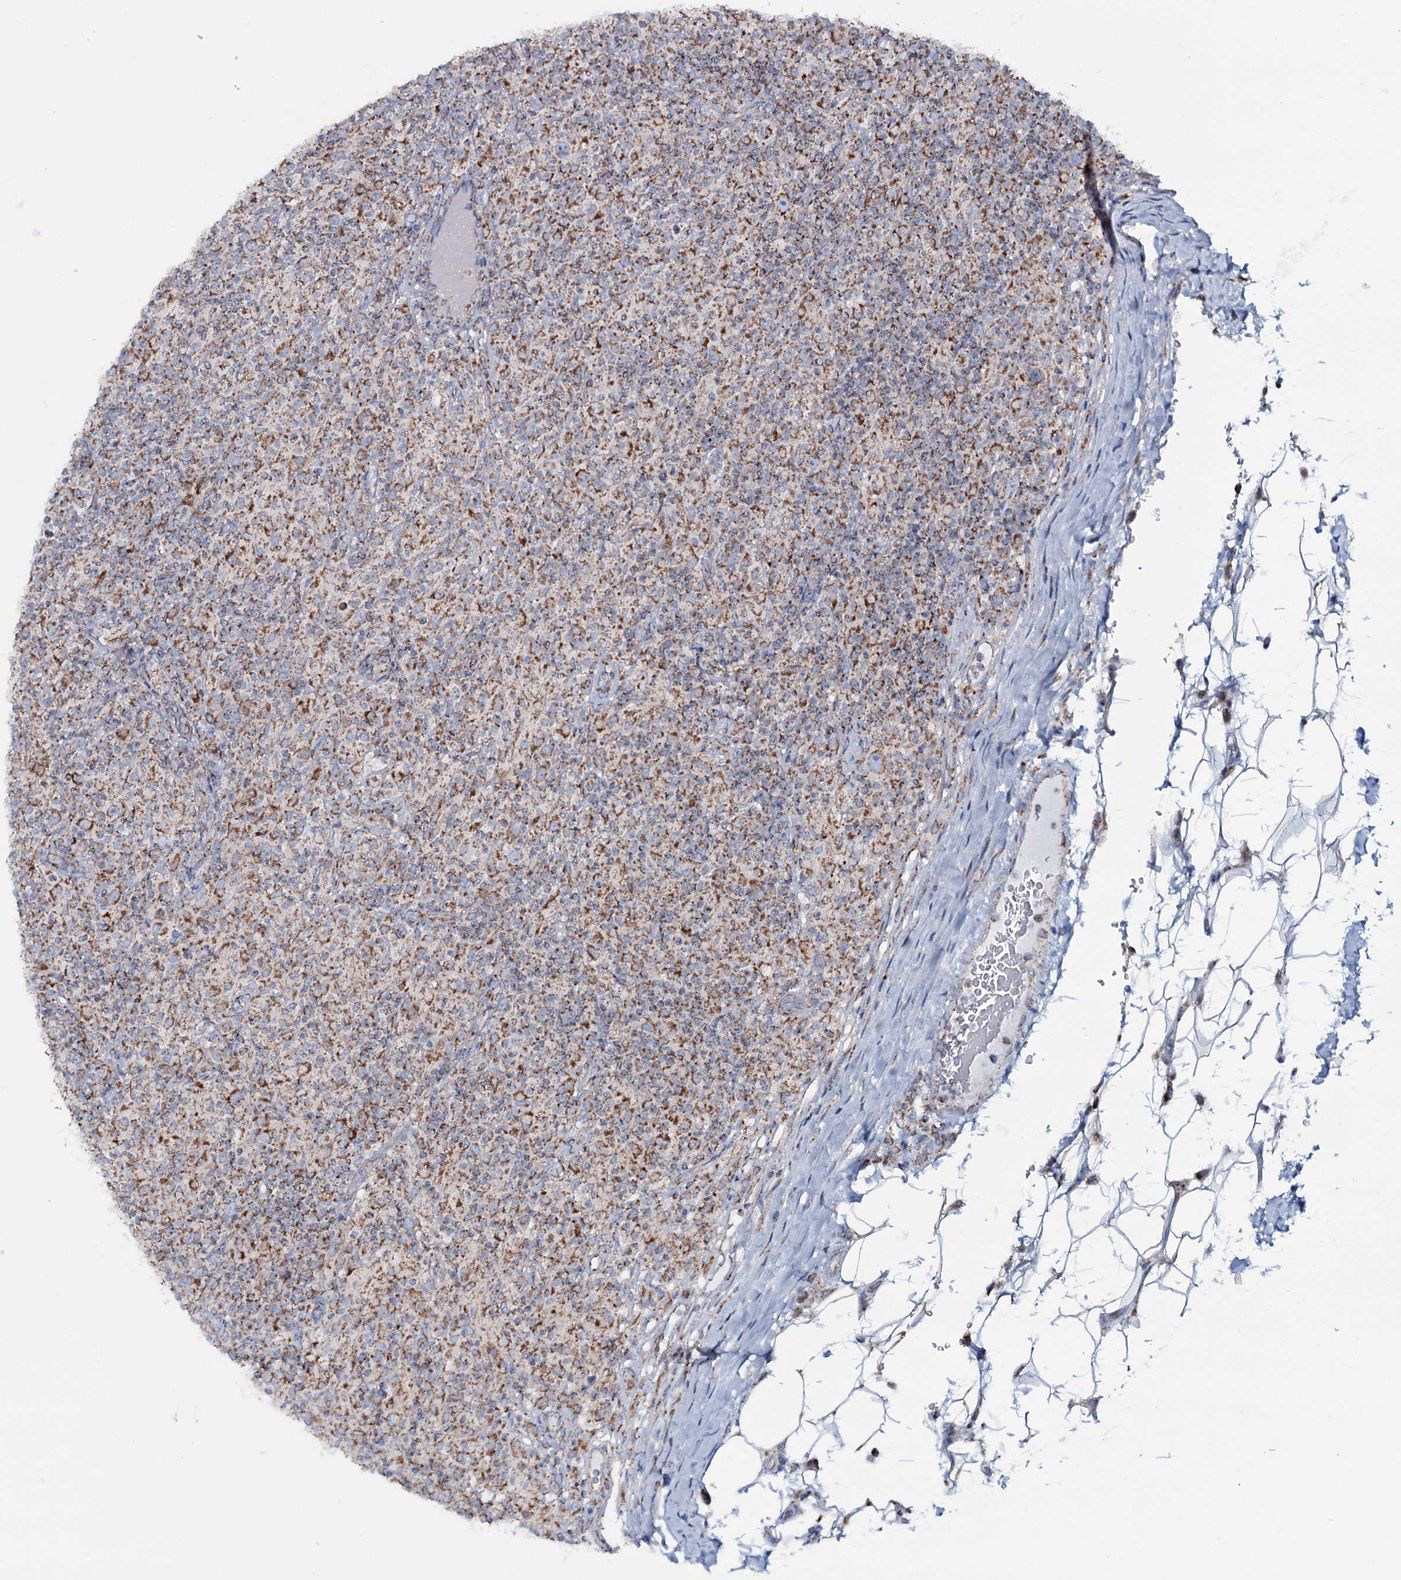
{"staining": {"intensity": "moderate", "quantity": ">75%", "location": "cytoplasmic/membranous"}, "tissue": "lymphoma", "cell_type": "Tumor cells", "image_type": "cancer", "snomed": [{"axis": "morphology", "description": "Hodgkin's disease, NOS"}, {"axis": "topography", "description": "Lymph node"}], "caption": "This histopathology image shows immunohistochemistry staining of Hodgkin's disease, with medium moderate cytoplasmic/membranous staining in approximately >75% of tumor cells.", "gene": "MRPS35", "patient": {"sex": "male", "age": 70}}